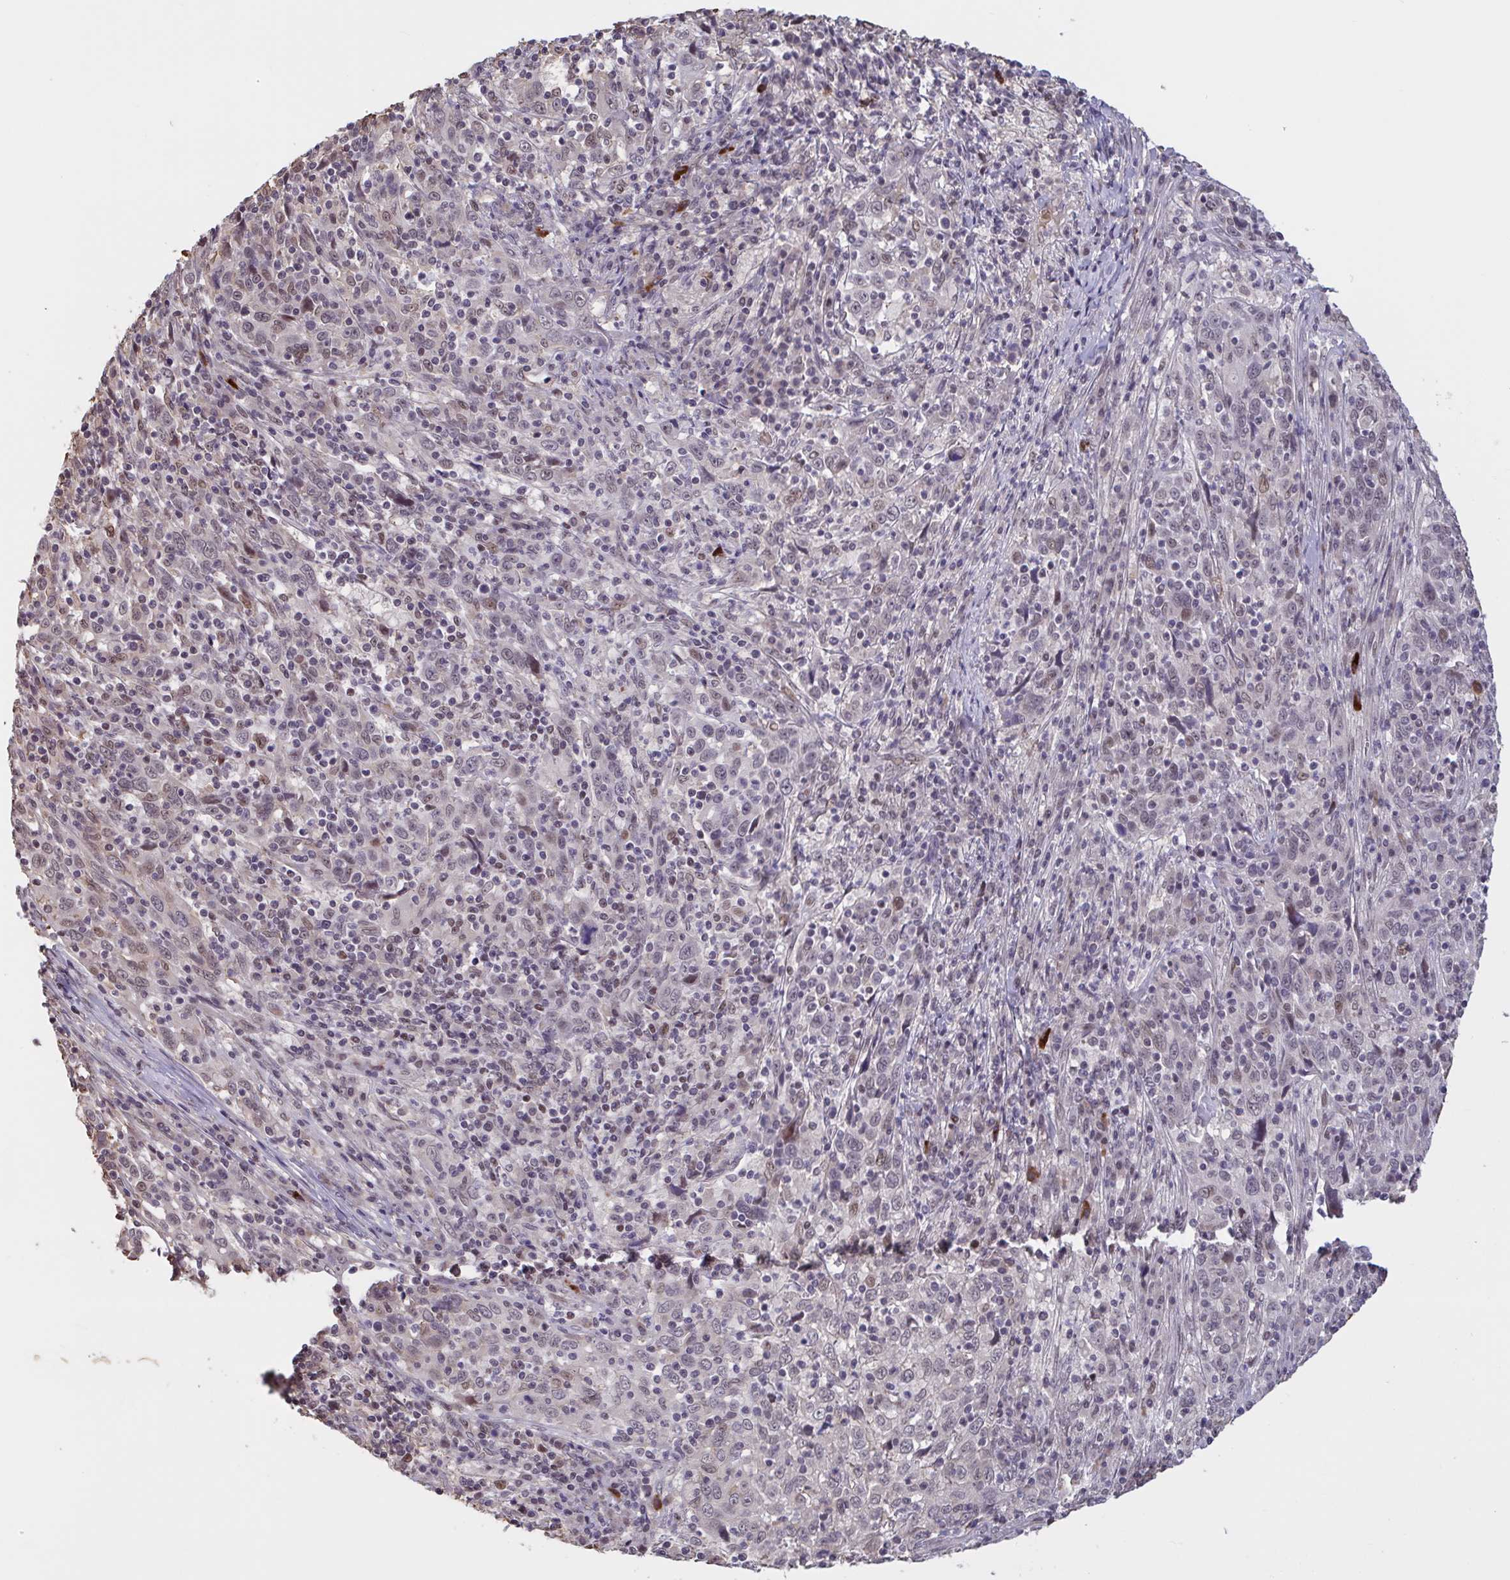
{"staining": {"intensity": "weak", "quantity": "<25%", "location": "nuclear"}, "tissue": "cervical cancer", "cell_type": "Tumor cells", "image_type": "cancer", "snomed": [{"axis": "morphology", "description": "Squamous cell carcinoma, NOS"}, {"axis": "topography", "description": "Cervix"}], "caption": "Tumor cells show no significant protein positivity in cervical cancer. (Stains: DAB immunohistochemistry with hematoxylin counter stain, Microscopy: brightfield microscopy at high magnification).", "gene": "ZNF414", "patient": {"sex": "female", "age": 46}}